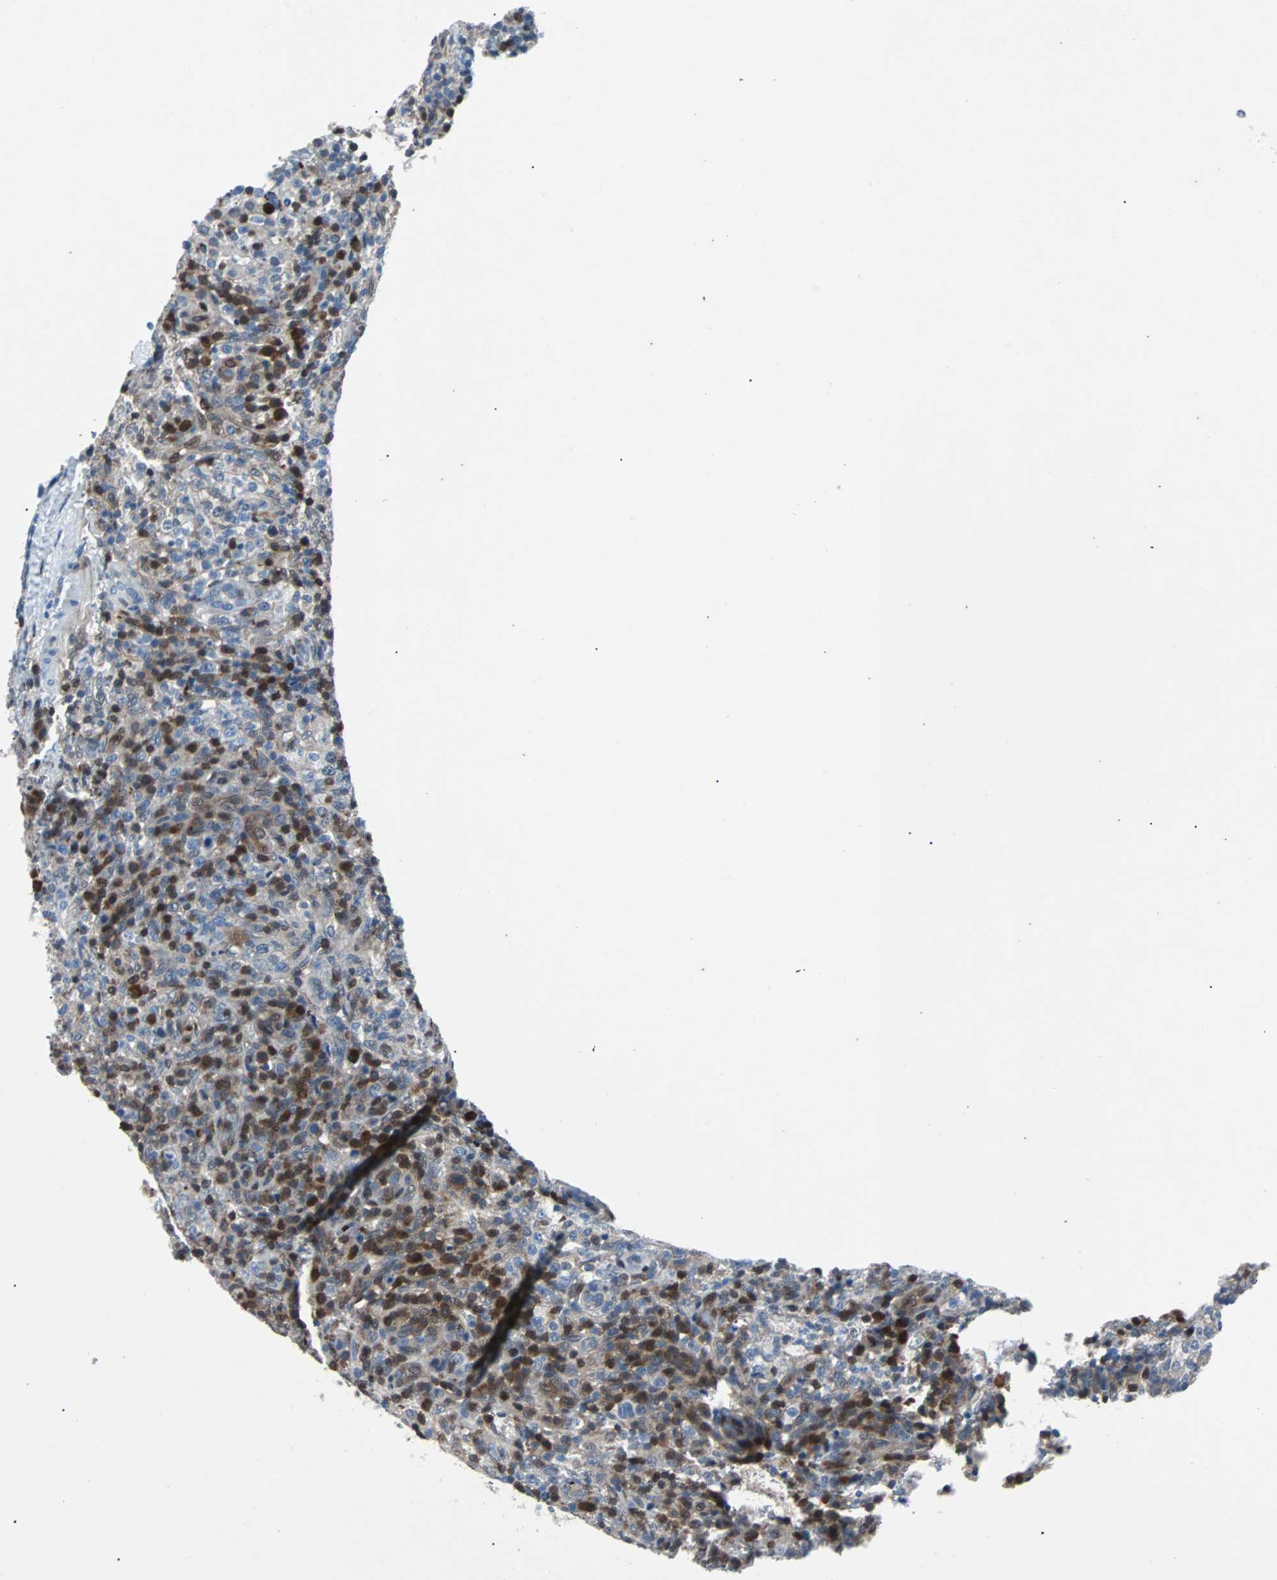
{"staining": {"intensity": "moderate", "quantity": "25%-75%", "location": "nuclear"}, "tissue": "lymphoma", "cell_type": "Tumor cells", "image_type": "cancer", "snomed": [{"axis": "morphology", "description": "Malignant lymphoma, non-Hodgkin's type, High grade"}, {"axis": "topography", "description": "Lymph node"}], "caption": "This is a photomicrograph of IHC staining of high-grade malignant lymphoma, non-Hodgkin's type, which shows moderate staining in the nuclear of tumor cells.", "gene": "MAP2K6", "patient": {"sex": "female", "age": 76}}